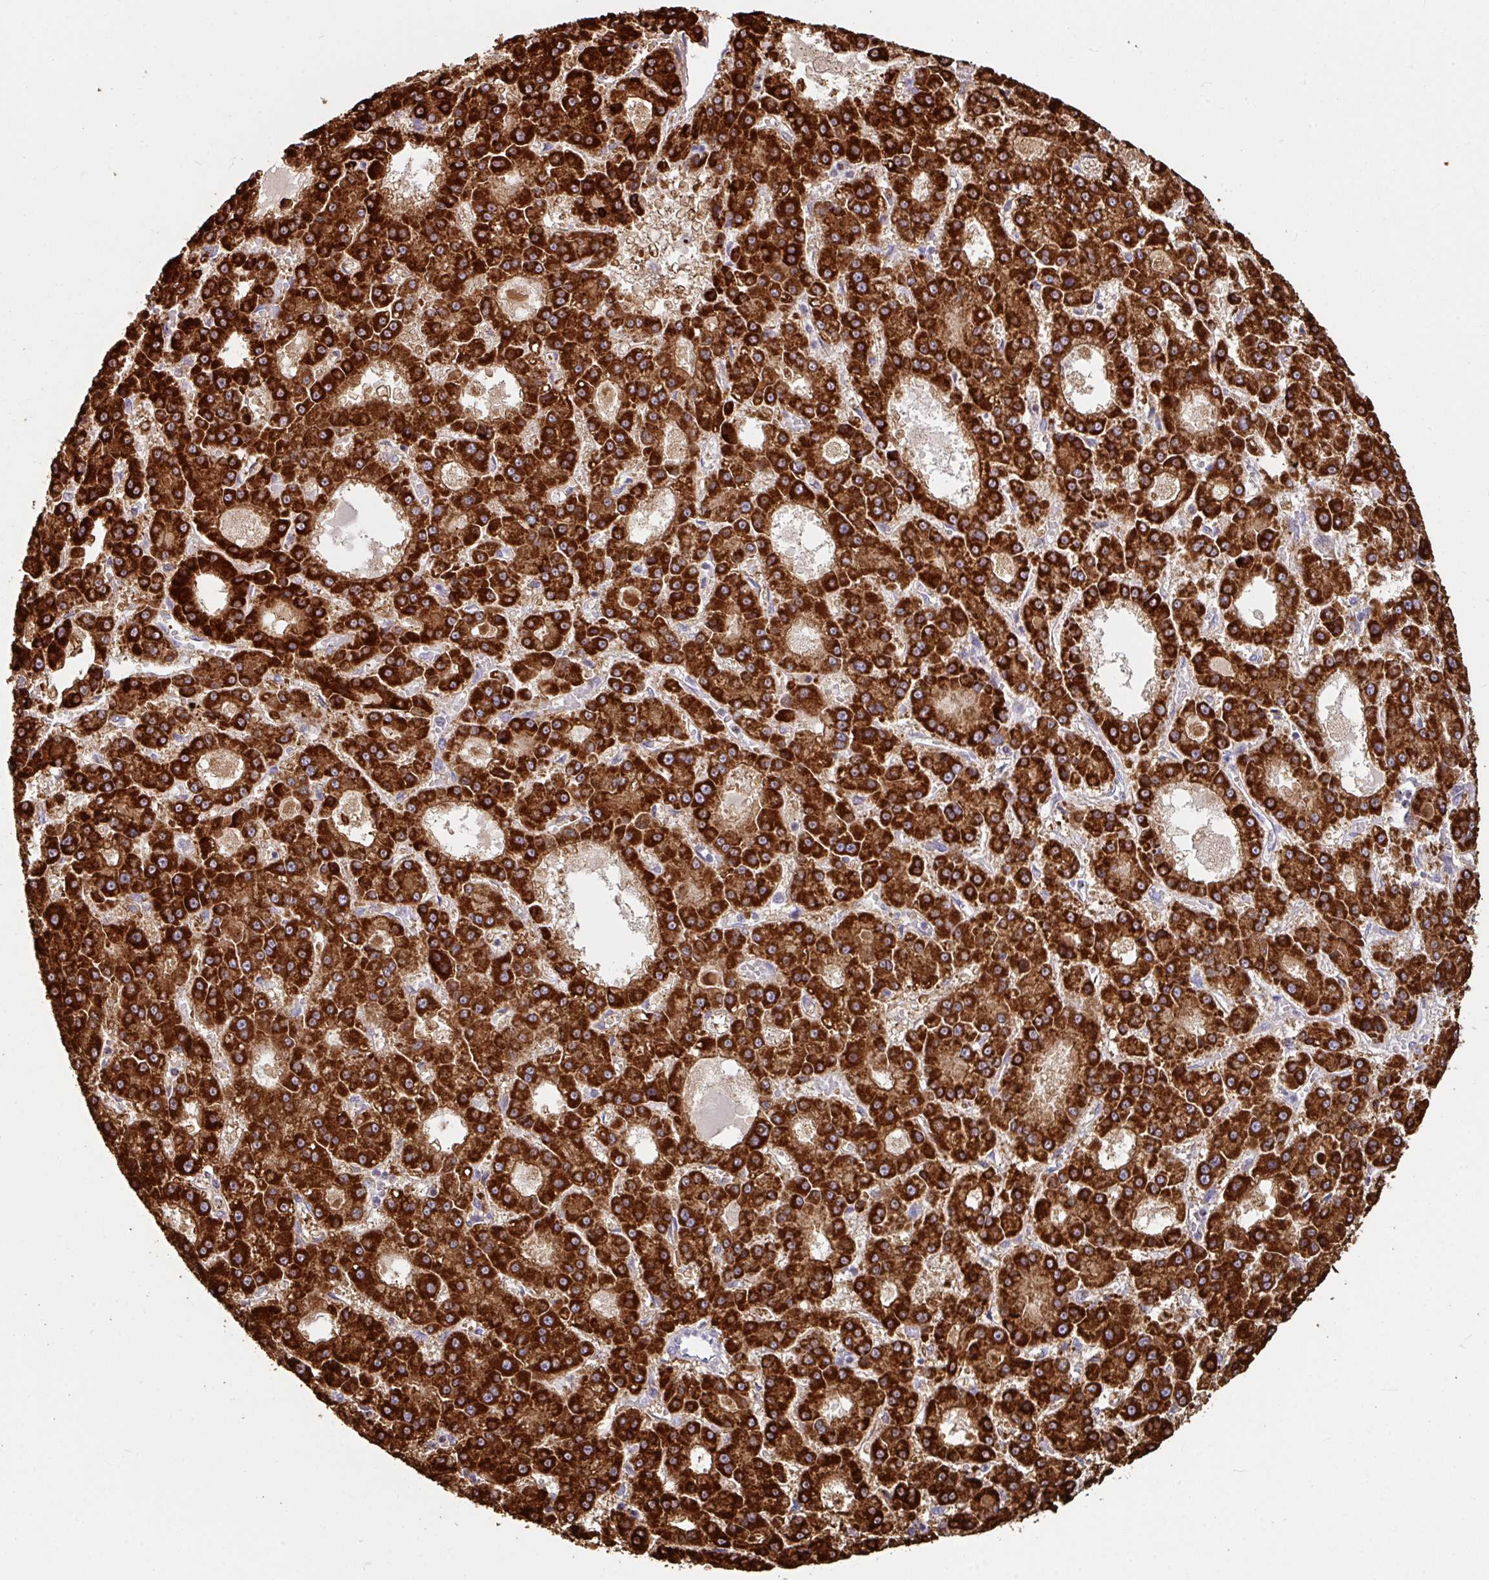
{"staining": {"intensity": "strong", "quantity": ">75%", "location": "cytoplasmic/membranous"}, "tissue": "liver cancer", "cell_type": "Tumor cells", "image_type": "cancer", "snomed": [{"axis": "morphology", "description": "Carcinoma, Hepatocellular, NOS"}, {"axis": "topography", "description": "Liver"}], "caption": "Approximately >75% of tumor cells in human hepatocellular carcinoma (liver) exhibit strong cytoplasmic/membranous protein positivity as visualized by brown immunohistochemical staining.", "gene": "OR2D3", "patient": {"sex": "male", "age": 70}}